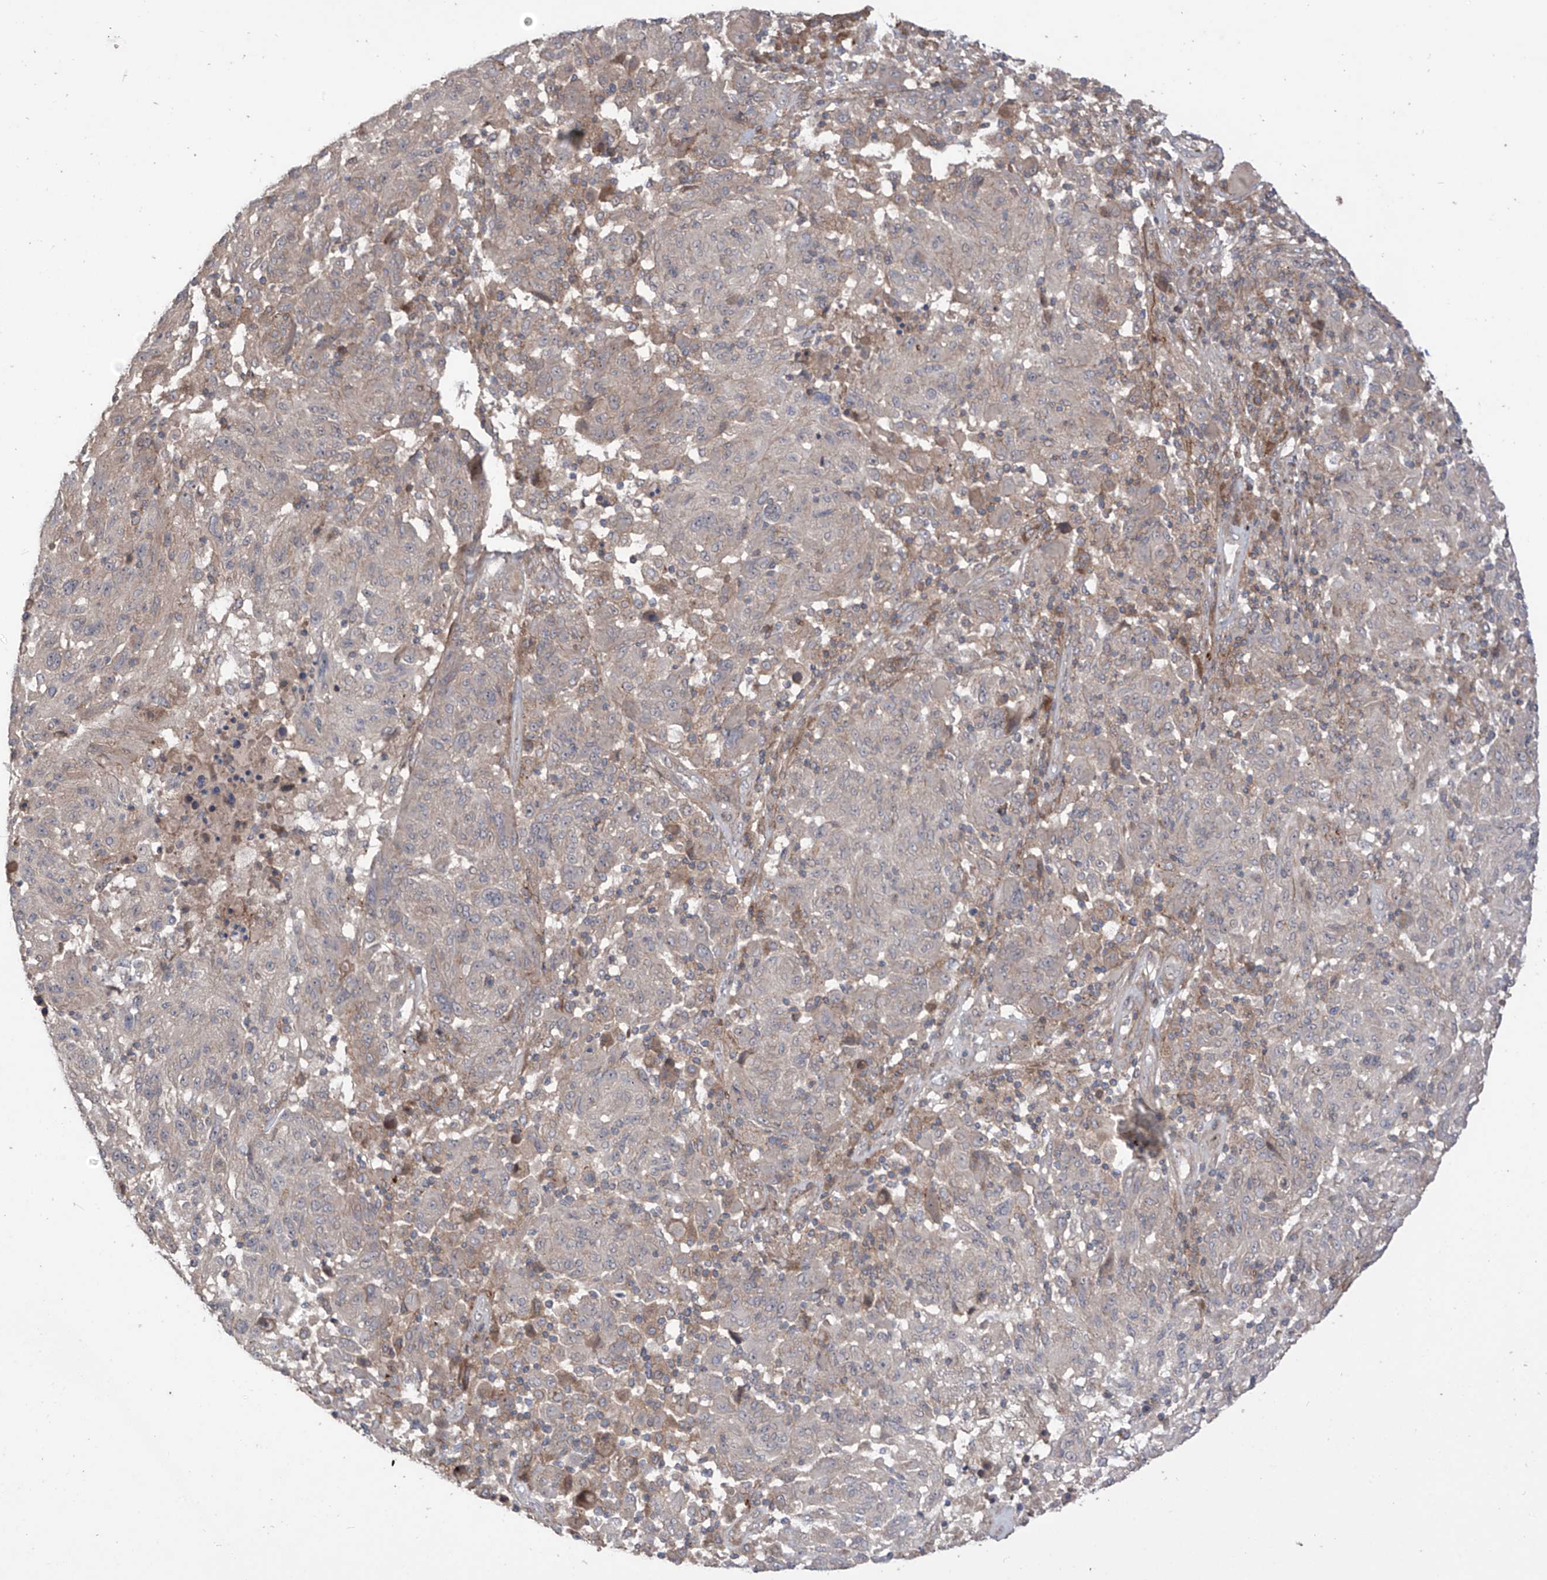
{"staining": {"intensity": "negative", "quantity": "none", "location": "none"}, "tissue": "melanoma", "cell_type": "Tumor cells", "image_type": "cancer", "snomed": [{"axis": "morphology", "description": "Malignant melanoma, NOS"}, {"axis": "topography", "description": "Skin"}], "caption": "Immunohistochemistry image of human malignant melanoma stained for a protein (brown), which demonstrates no expression in tumor cells.", "gene": "LRRC74A", "patient": {"sex": "male", "age": 53}}